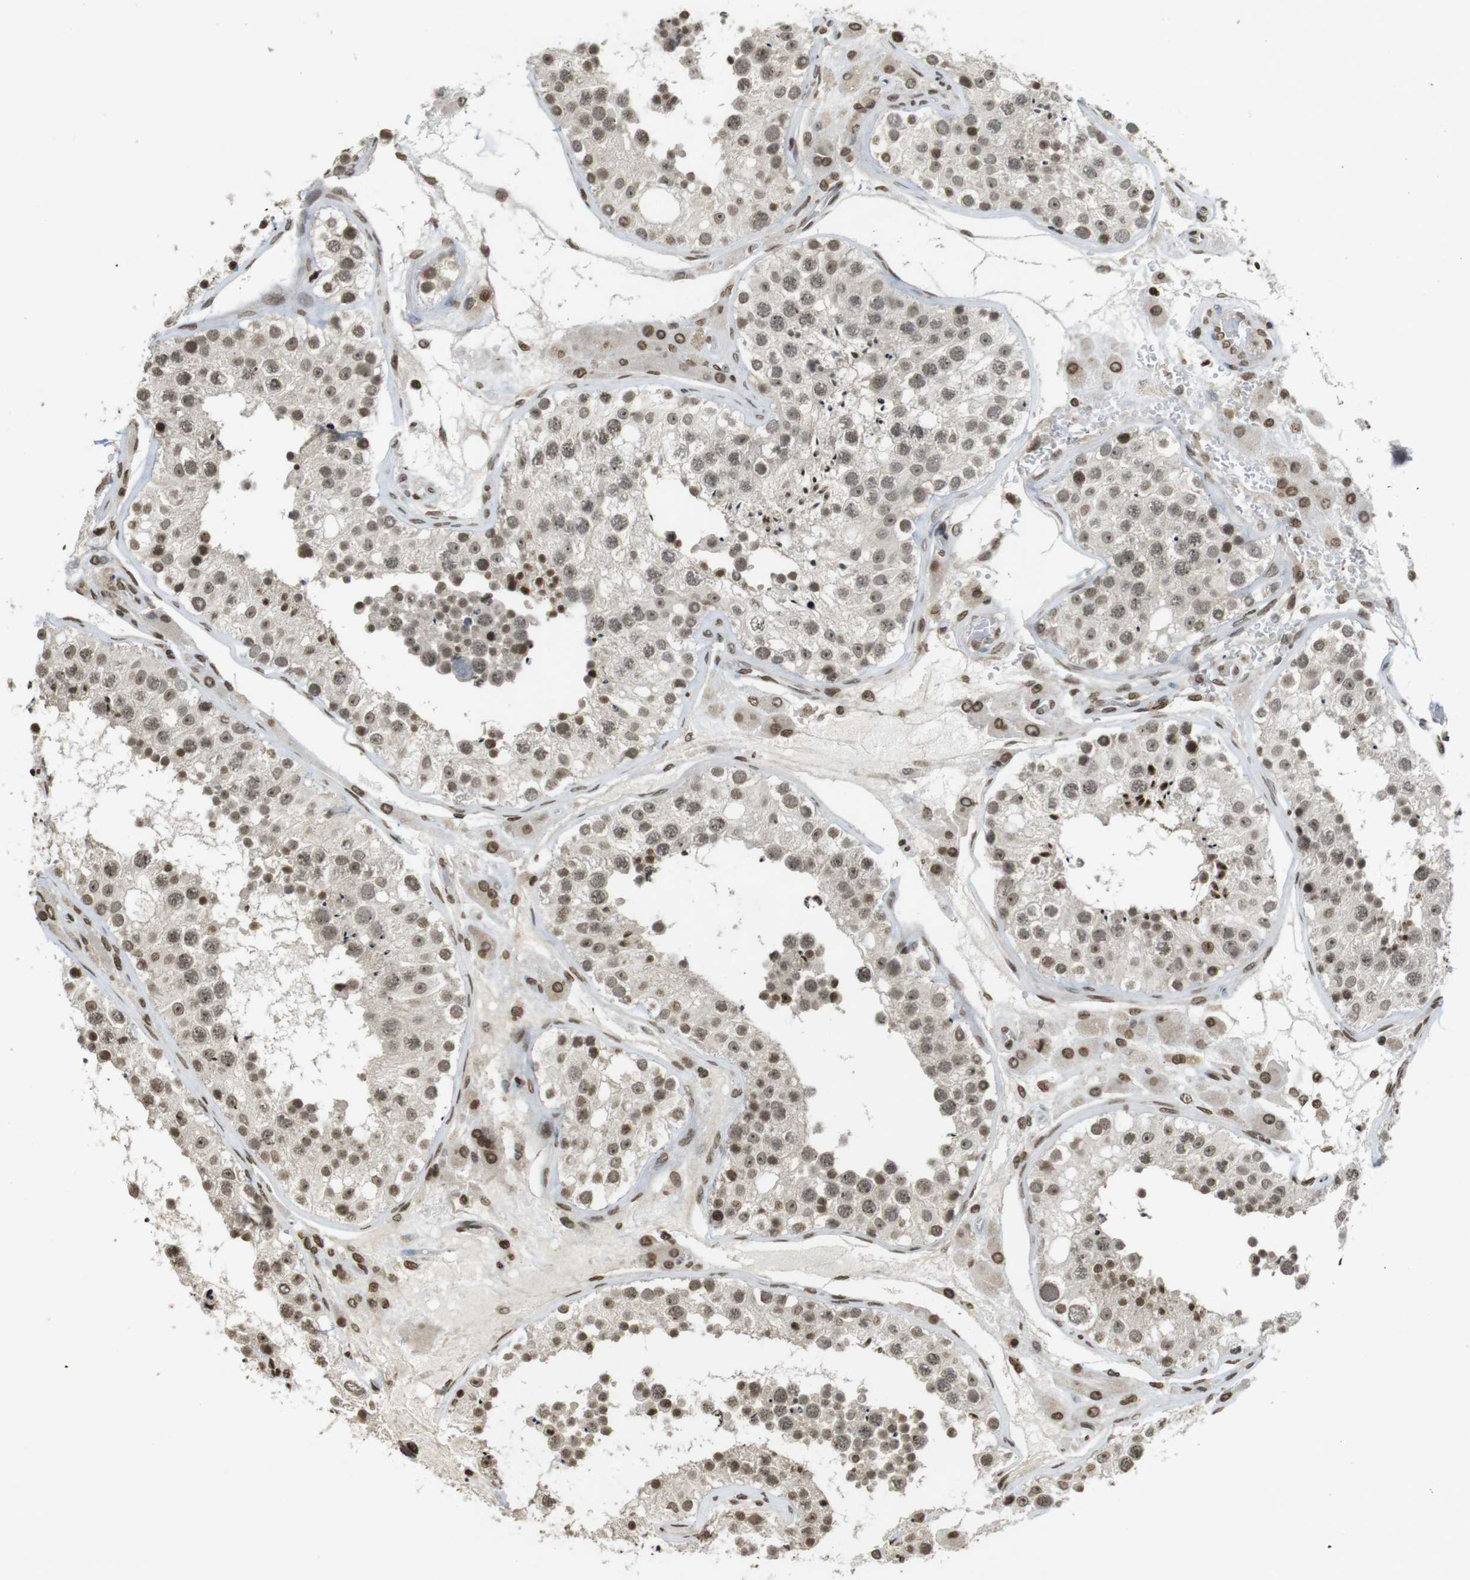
{"staining": {"intensity": "weak", "quantity": ">75%", "location": "nuclear"}, "tissue": "testis", "cell_type": "Cells in seminiferous ducts", "image_type": "normal", "snomed": [{"axis": "morphology", "description": "Normal tissue, NOS"}, {"axis": "topography", "description": "Testis"}], "caption": "Immunohistochemistry micrograph of normal human testis stained for a protein (brown), which reveals low levels of weak nuclear expression in about >75% of cells in seminiferous ducts.", "gene": "FOXA3", "patient": {"sex": "male", "age": 26}}